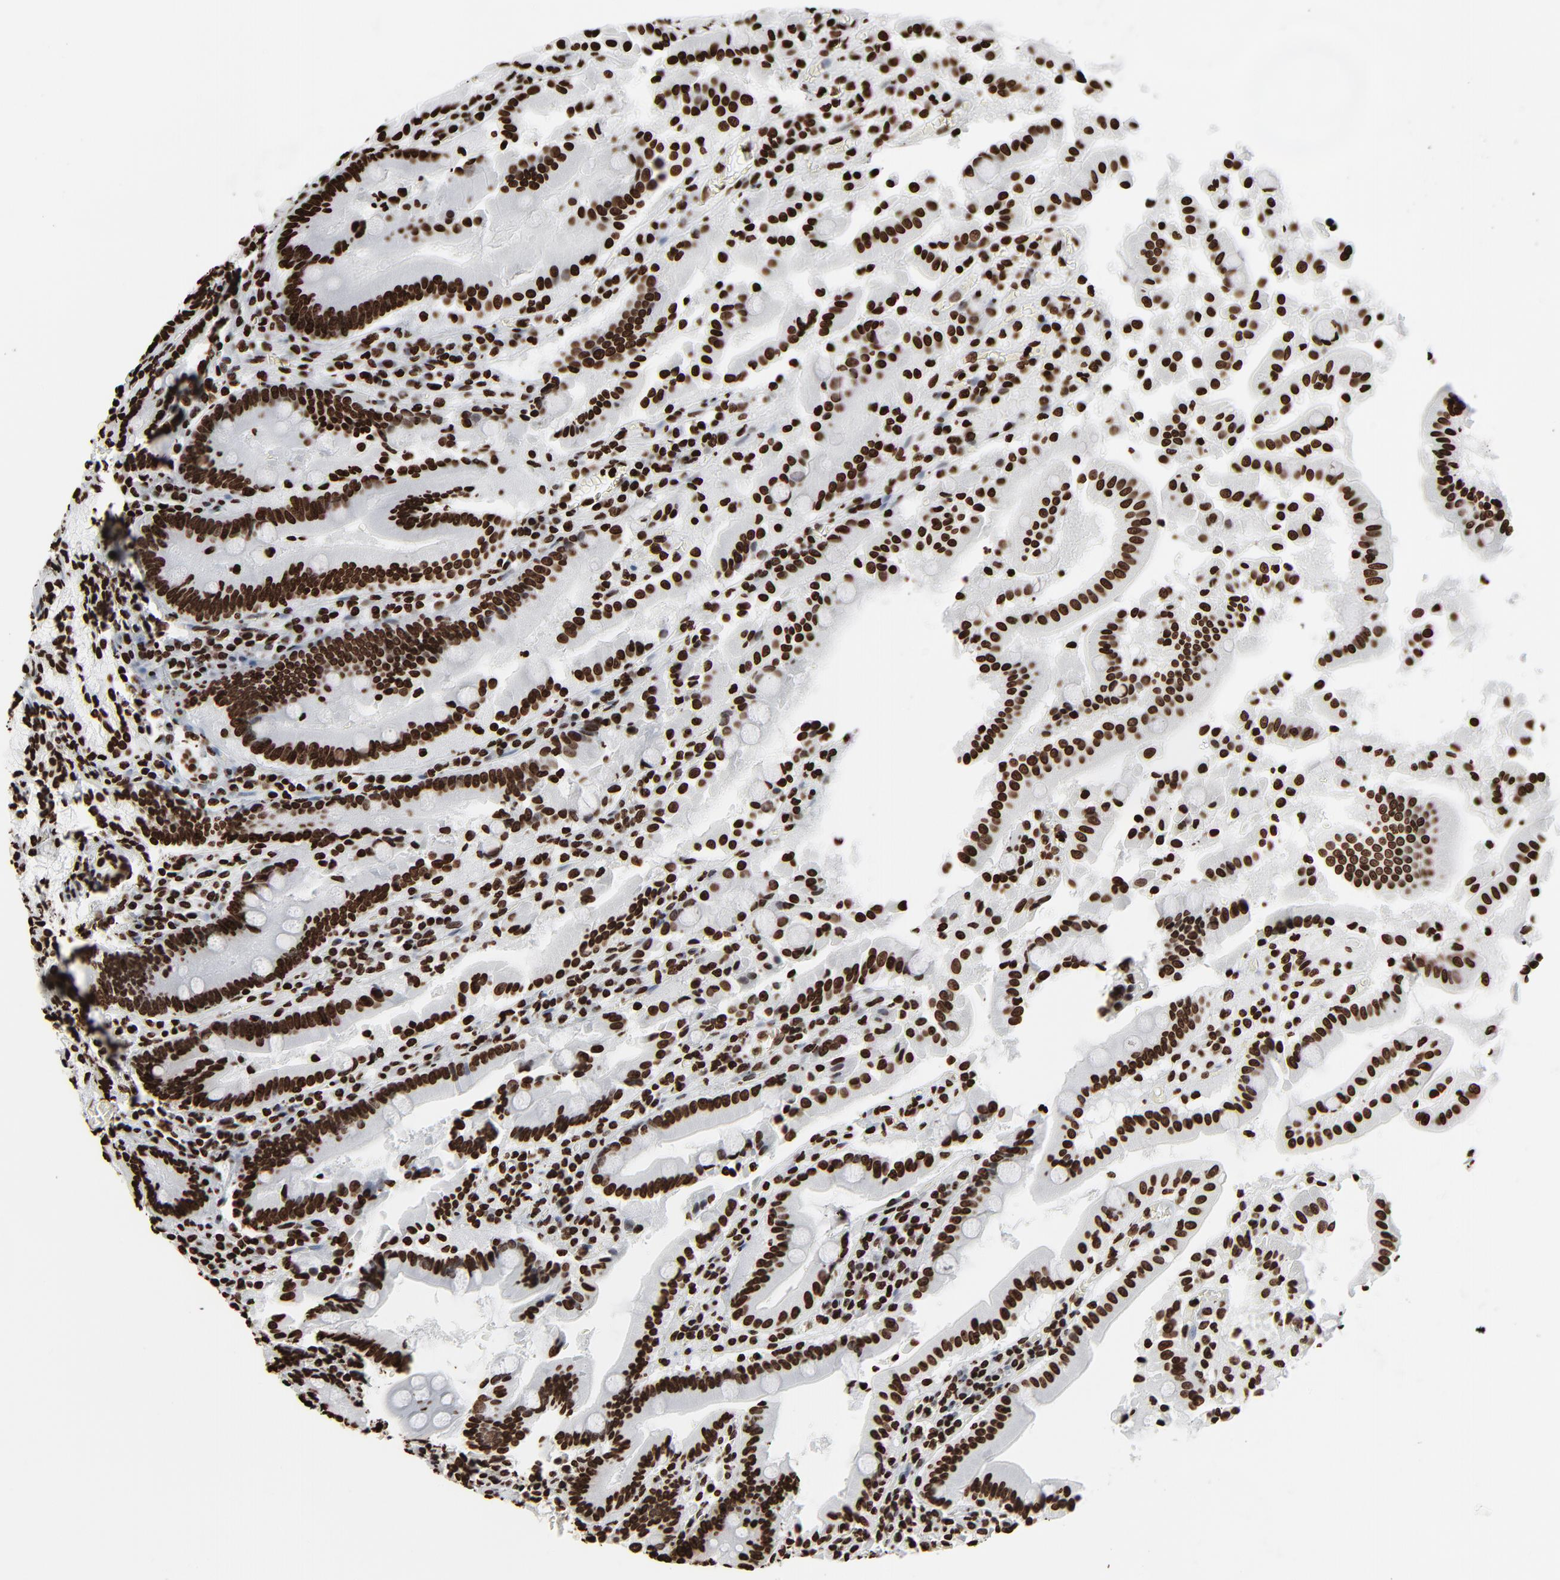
{"staining": {"intensity": "strong", "quantity": ">75%", "location": "nuclear"}, "tissue": "stomach", "cell_type": "Glandular cells", "image_type": "normal", "snomed": [{"axis": "morphology", "description": "Normal tissue, NOS"}, {"axis": "topography", "description": "Stomach, lower"}], "caption": "Immunohistochemistry (IHC) of normal human stomach demonstrates high levels of strong nuclear positivity in about >75% of glandular cells.", "gene": "H3", "patient": {"sex": "male", "age": 56}}